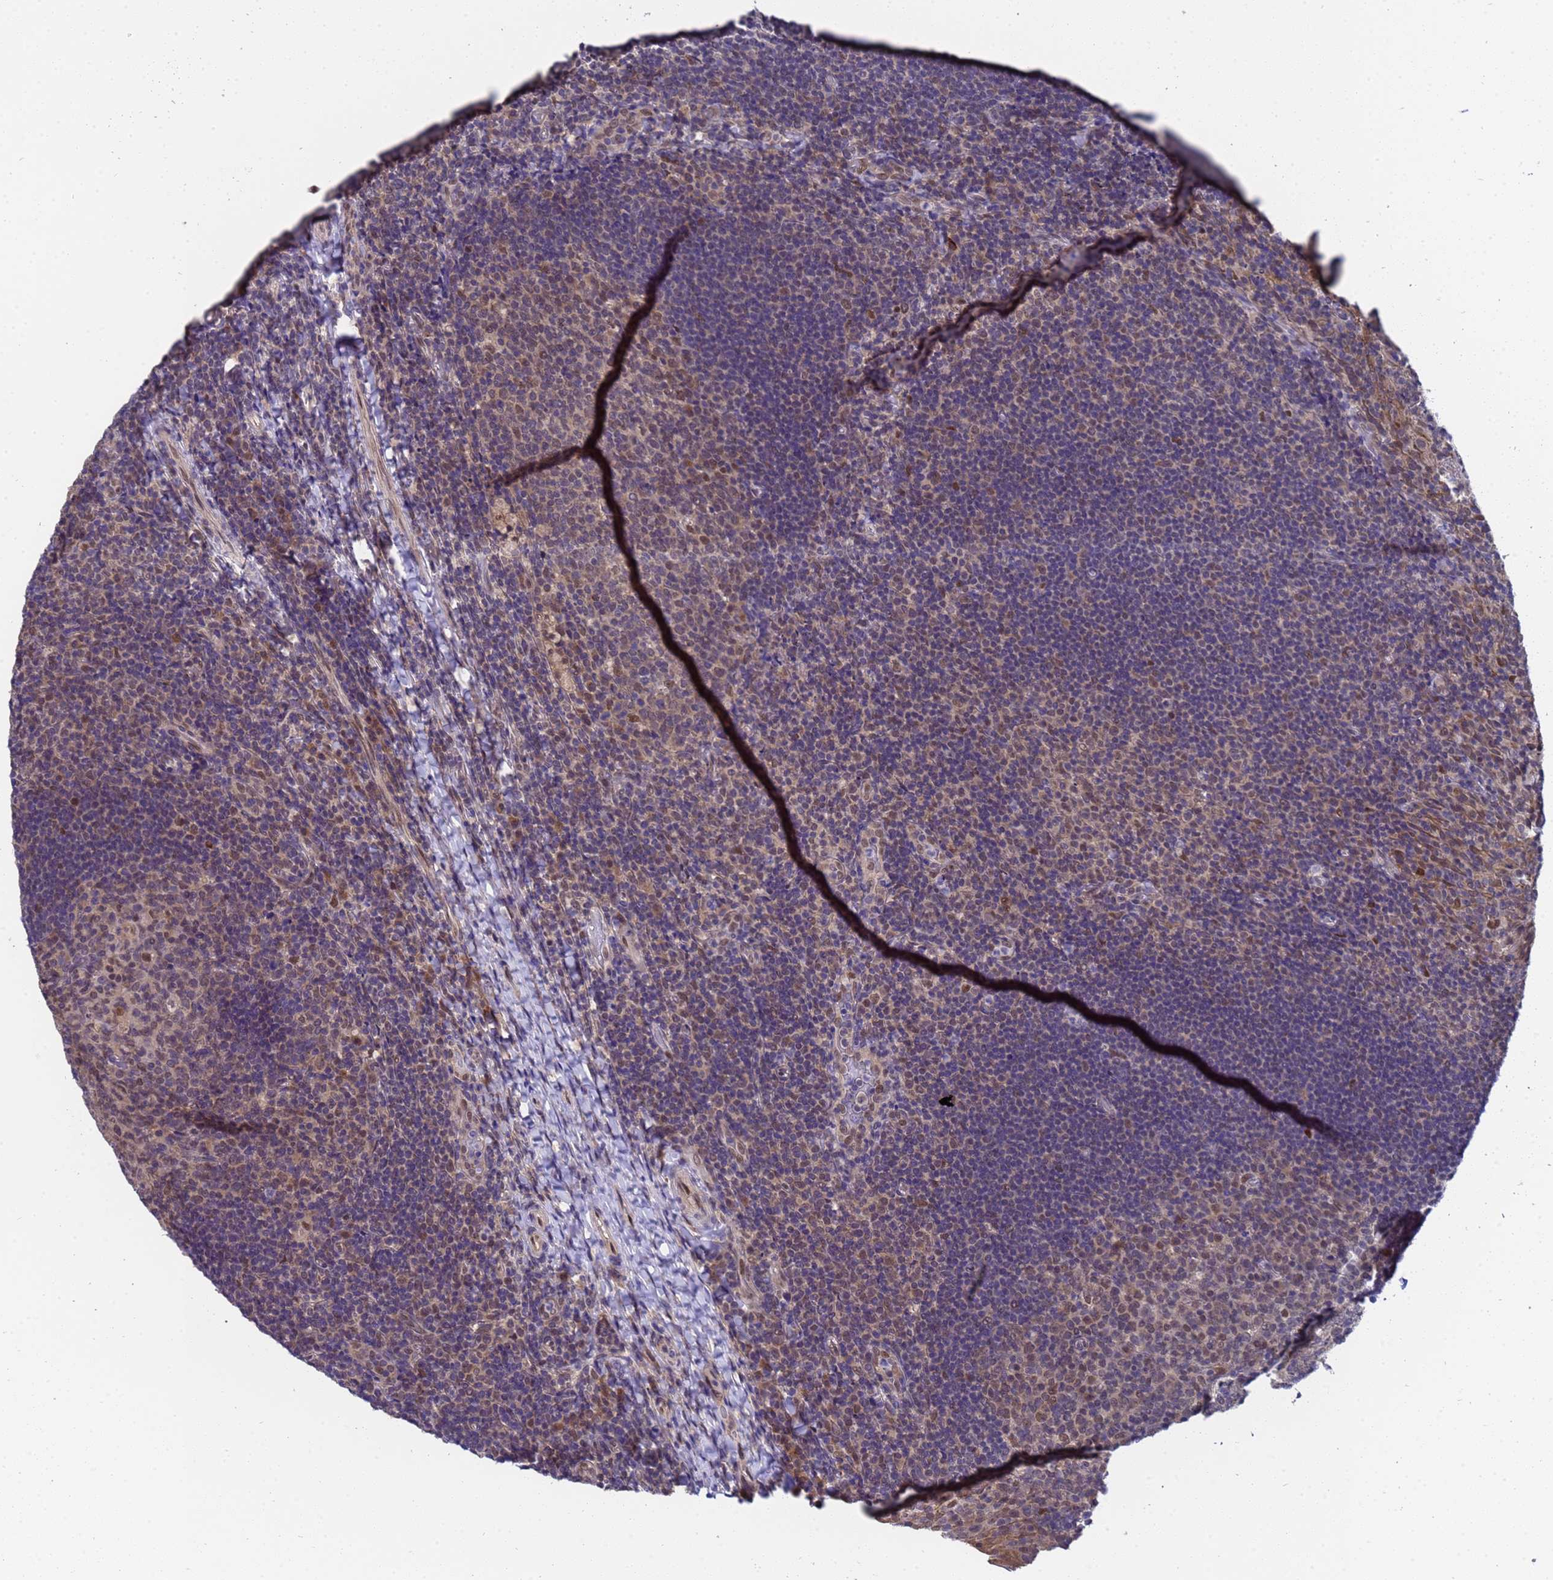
{"staining": {"intensity": "weak", "quantity": "25%-75%", "location": "nuclear"}, "tissue": "tonsil", "cell_type": "Germinal center cells", "image_type": "normal", "snomed": [{"axis": "morphology", "description": "Normal tissue, NOS"}, {"axis": "topography", "description": "Tonsil"}], "caption": "Weak nuclear expression for a protein is seen in approximately 25%-75% of germinal center cells of unremarkable tonsil using immunohistochemistry.", "gene": "ANAPC13", "patient": {"sex": "female", "age": 10}}